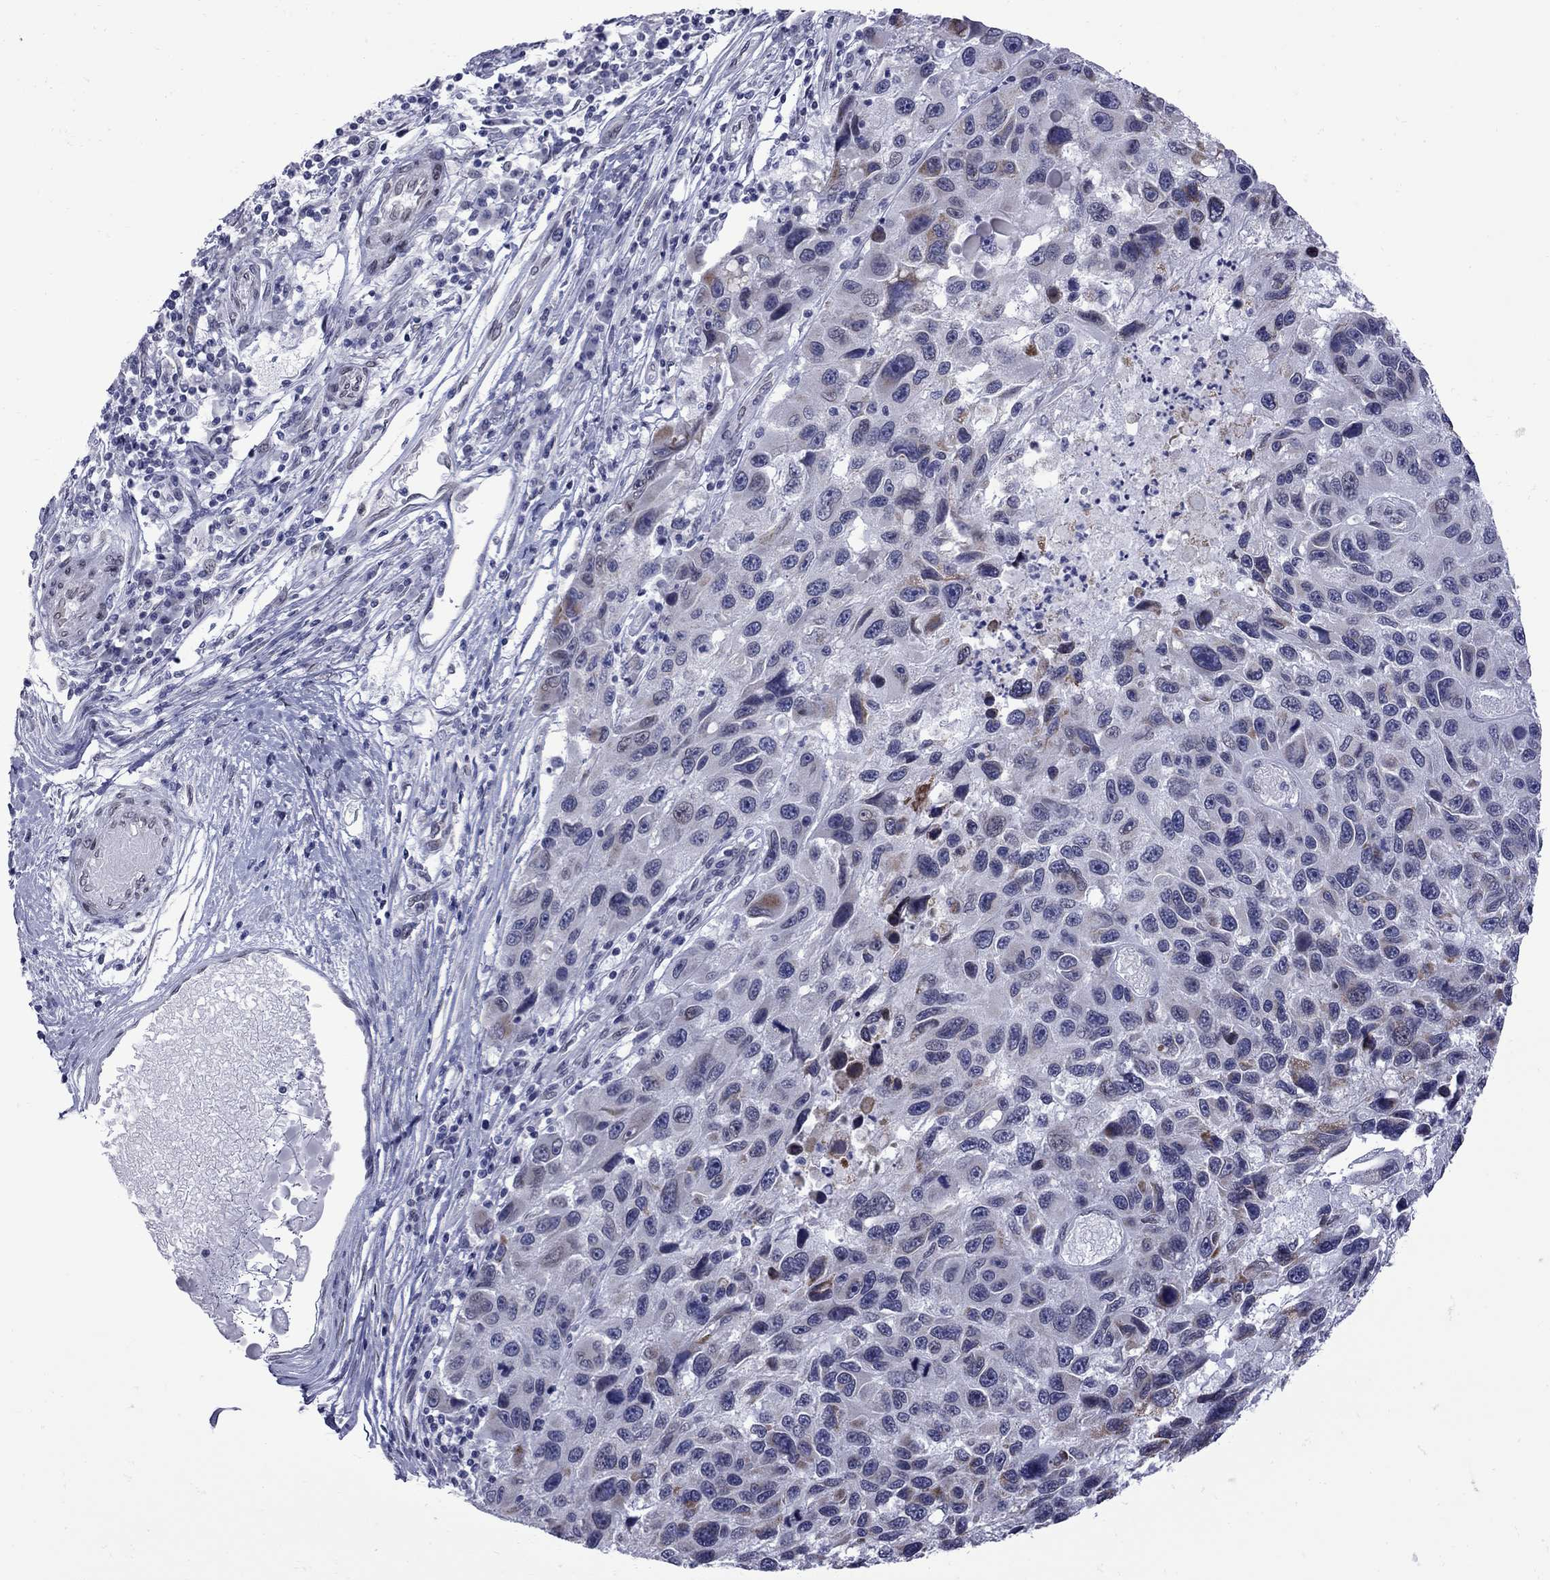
{"staining": {"intensity": "weak", "quantity": "<25%", "location": "cytoplasmic/membranous"}, "tissue": "melanoma", "cell_type": "Tumor cells", "image_type": "cancer", "snomed": [{"axis": "morphology", "description": "Malignant melanoma, NOS"}, {"axis": "topography", "description": "Skin"}], "caption": "An immunohistochemistry histopathology image of malignant melanoma is shown. There is no staining in tumor cells of malignant melanoma. Nuclei are stained in blue.", "gene": "CLTCL1", "patient": {"sex": "male", "age": 53}}